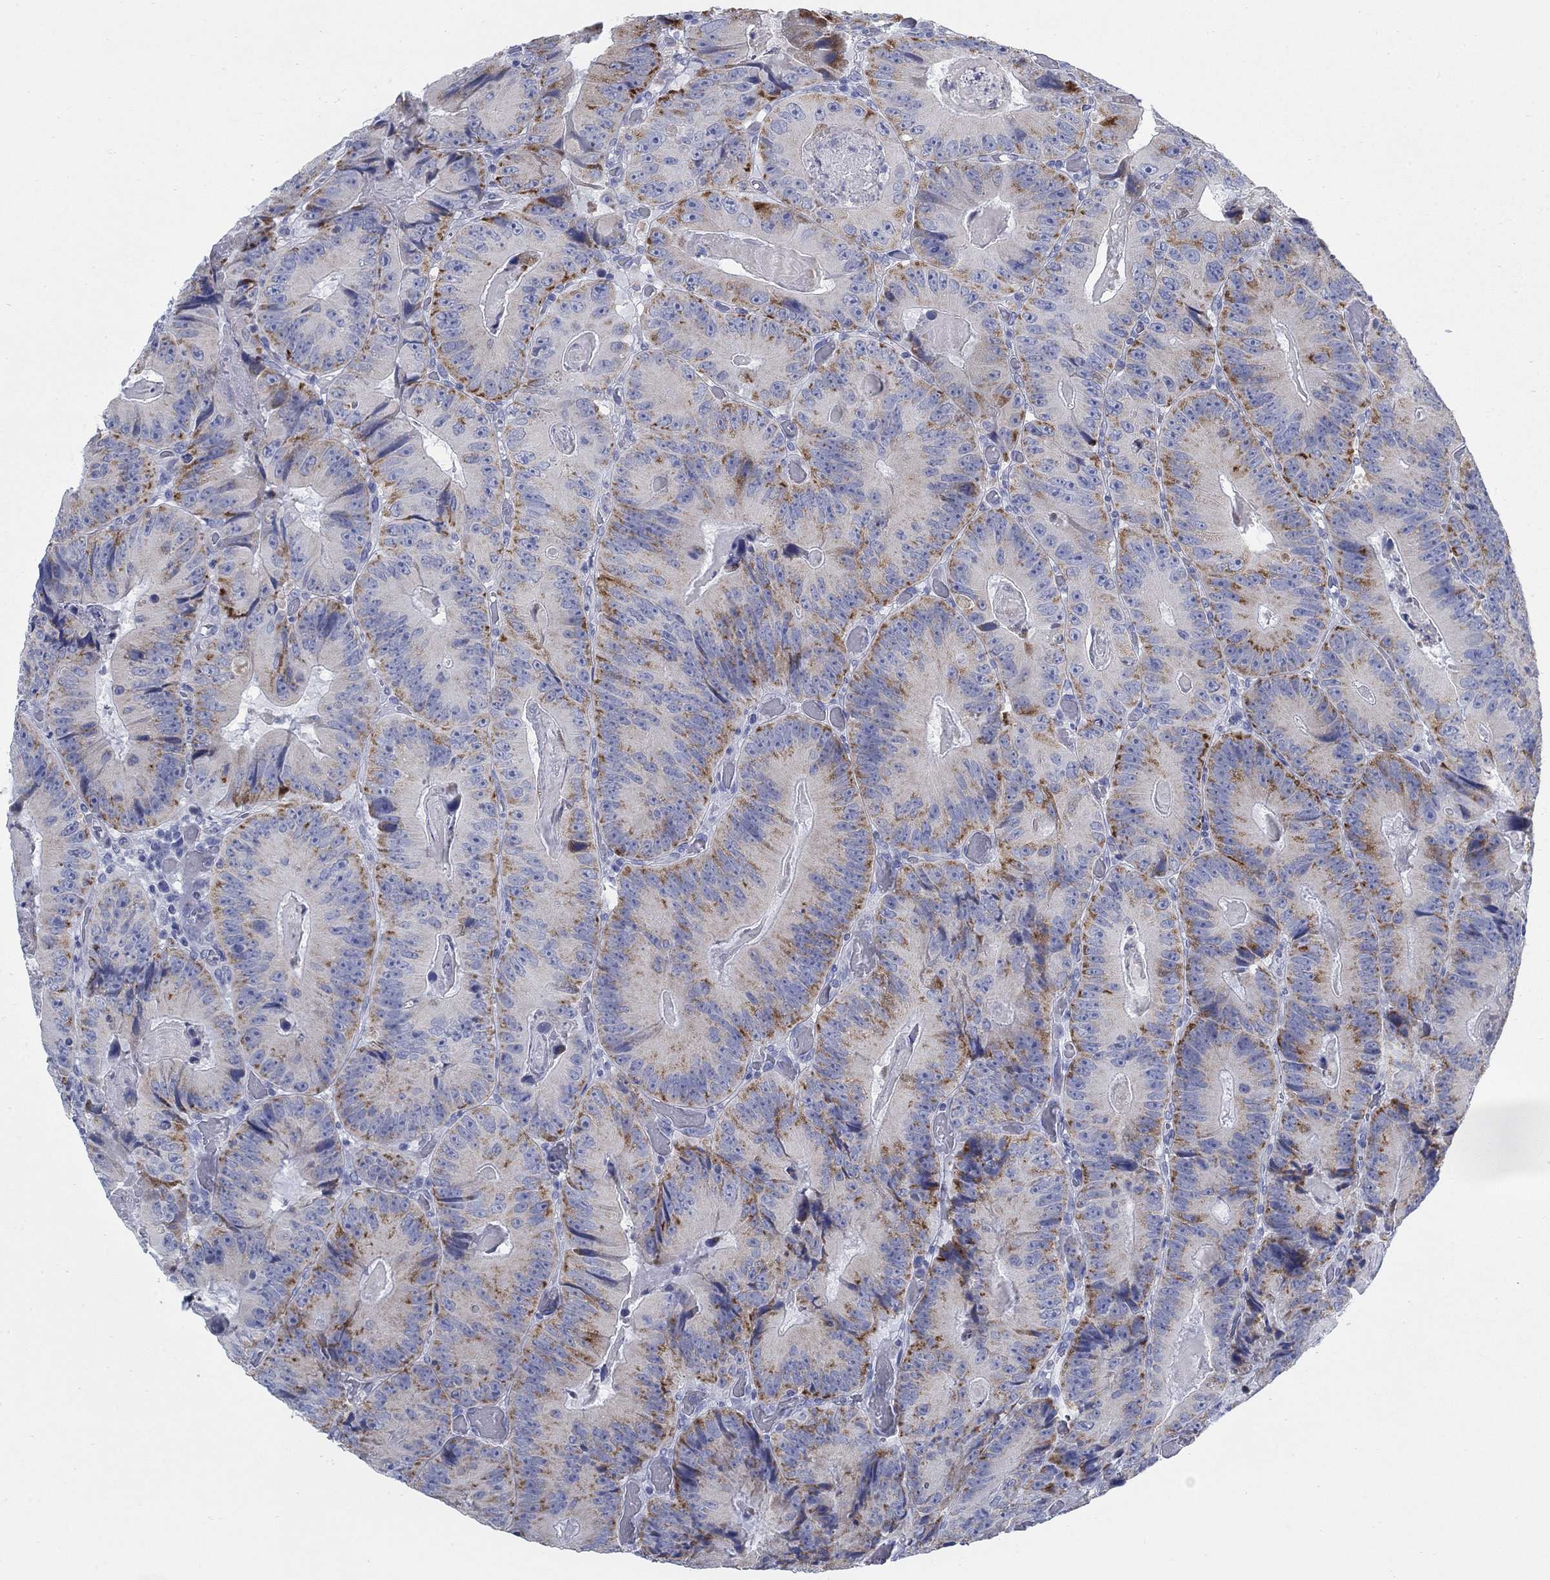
{"staining": {"intensity": "strong", "quantity": "25%-75%", "location": "cytoplasmic/membranous"}, "tissue": "colorectal cancer", "cell_type": "Tumor cells", "image_type": "cancer", "snomed": [{"axis": "morphology", "description": "Adenocarcinoma, NOS"}, {"axis": "topography", "description": "Colon"}], "caption": "Immunohistochemistry (IHC) staining of colorectal adenocarcinoma, which displays high levels of strong cytoplasmic/membranous positivity in approximately 25%-75% of tumor cells indicating strong cytoplasmic/membranous protein staining. The staining was performed using DAB (brown) for protein detection and nuclei were counterstained in hematoxylin (blue).", "gene": "SCCPDH", "patient": {"sex": "female", "age": 86}}